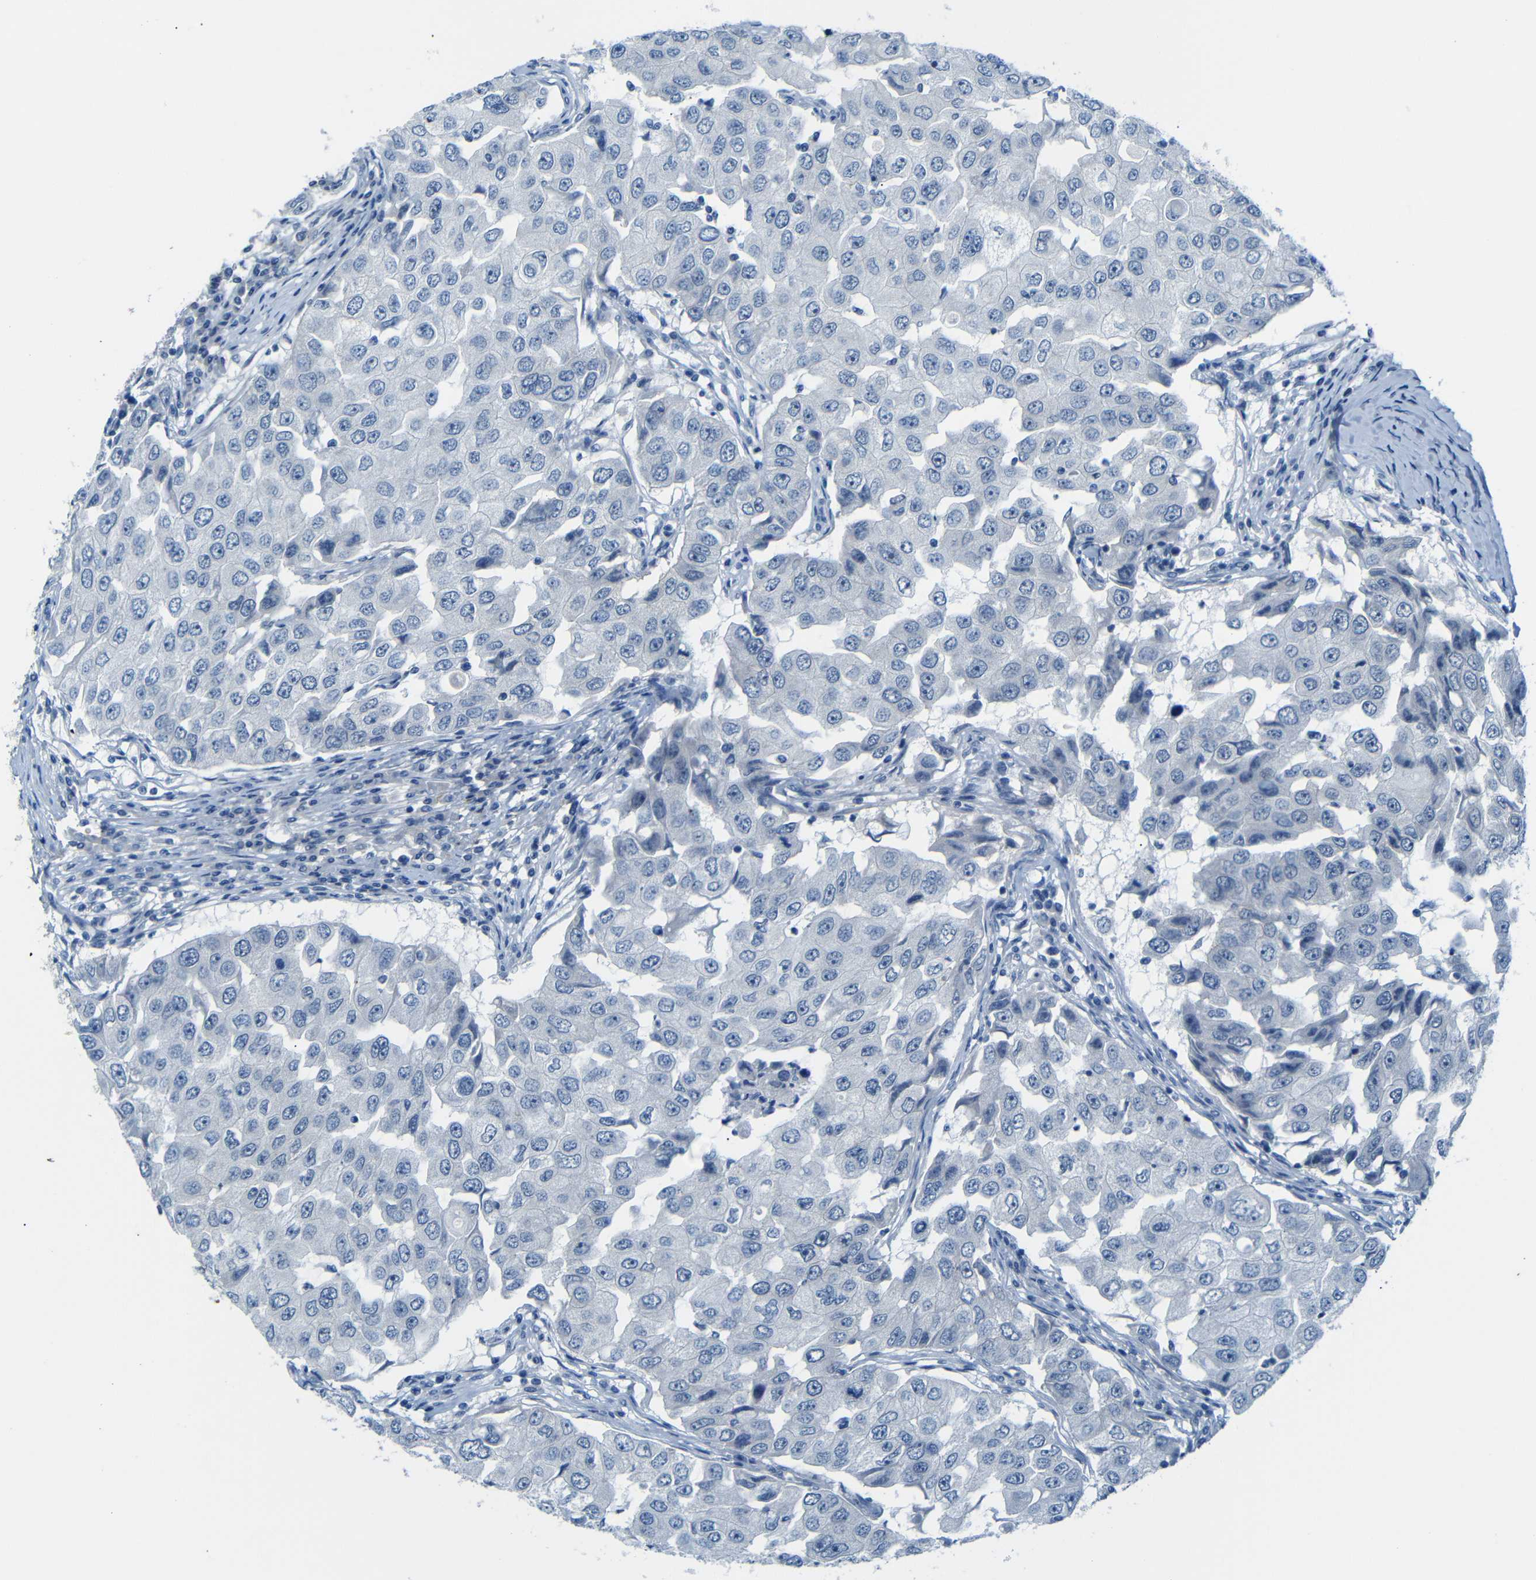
{"staining": {"intensity": "negative", "quantity": "none", "location": "none"}, "tissue": "breast cancer", "cell_type": "Tumor cells", "image_type": "cancer", "snomed": [{"axis": "morphology", "description": "Duct carcinoma"}, {"axis": "topography", "description": "Breast"}], "caption": "Tumor cells are negative for brown protein staining in breast cancer. (Immunohistochemistry (ihc), brightfield microscopy, high magnification).", "gene": "ANK3", "patient": {"sex": "female", "age": 27}}